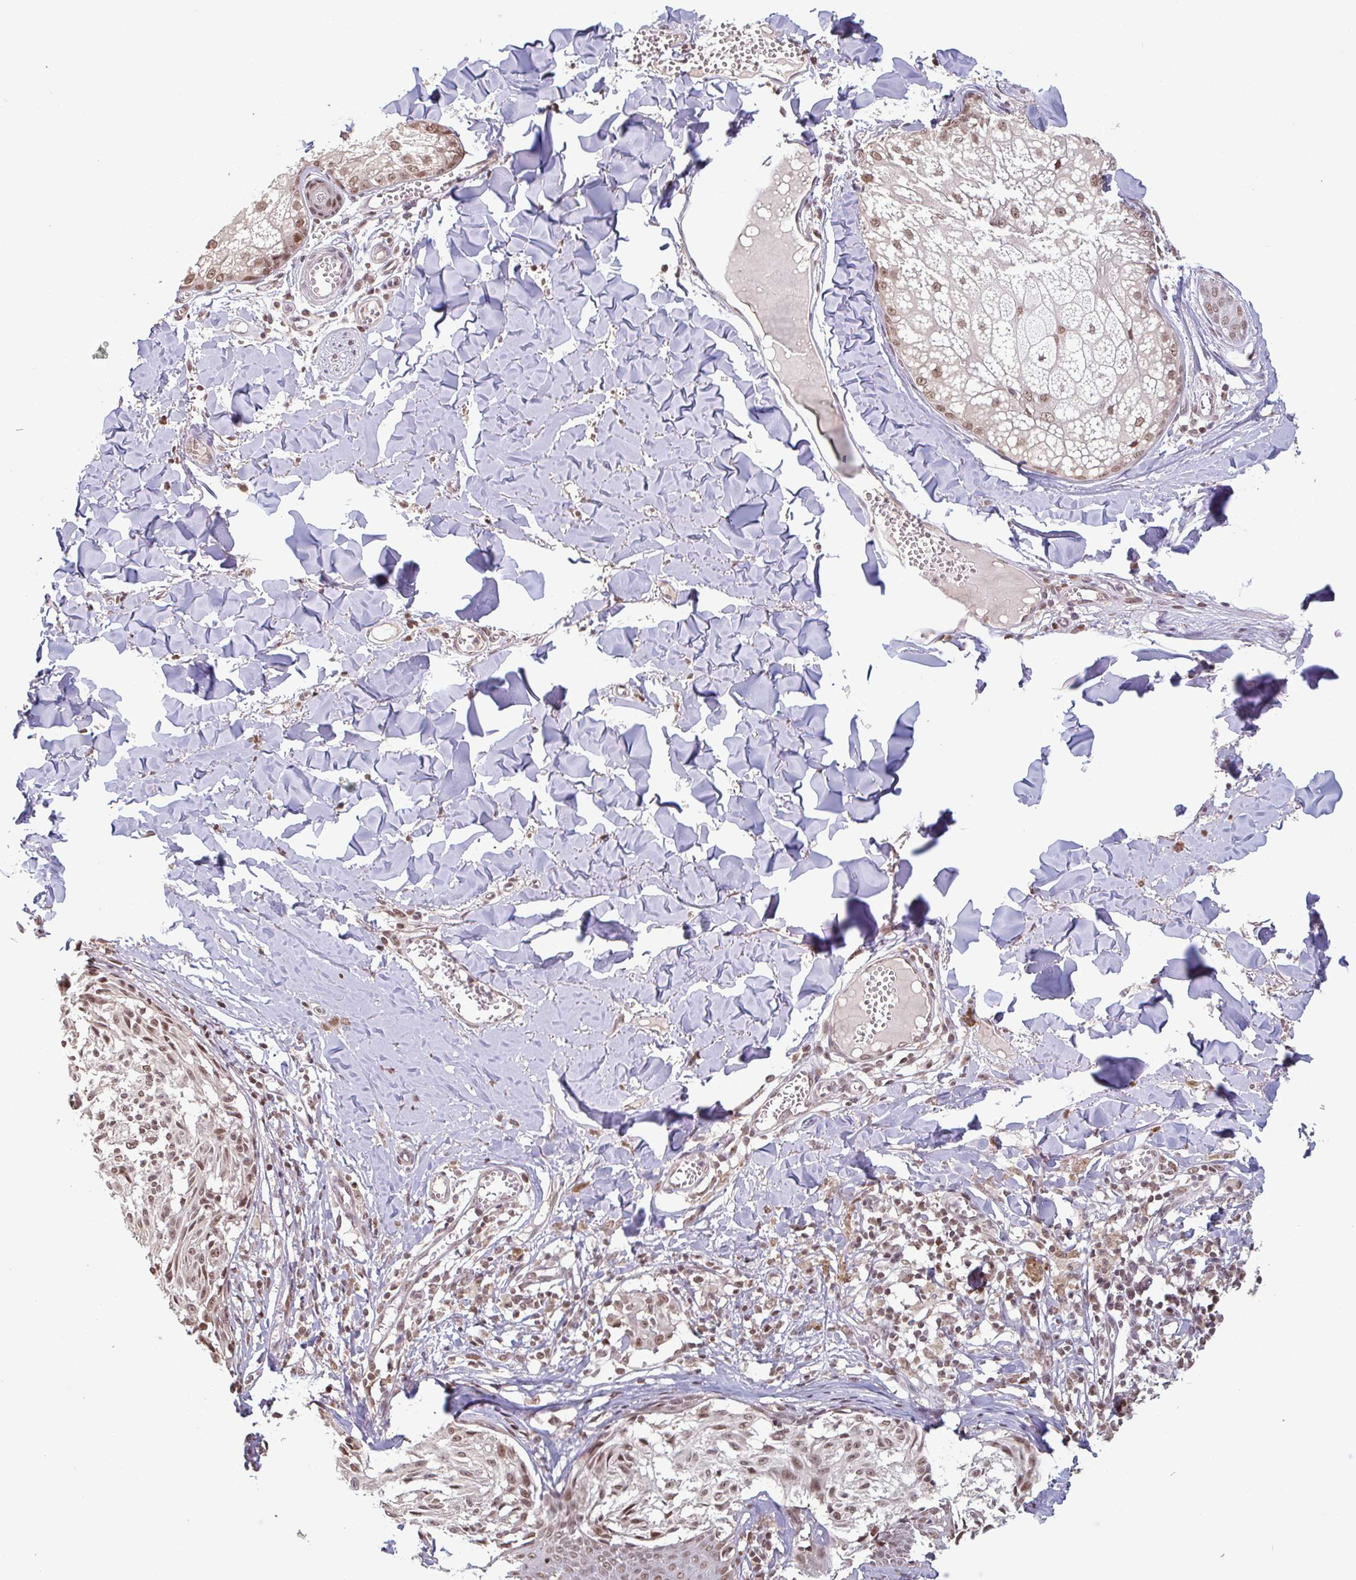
{"staining": {"intensity": "weak", "quantity": ">75%", "location": "nuclear"}, "tissue": "melanoma", "cell_type": "Tumor cells", "image_type": "cancer", "snomed": [{"axis": "morphology", "description": "Malignant melanoma, NOS"}, {"axis": "topography", "description": "Skin"}], "caption": "A histopathology image of human malignant melanoma stained for a protein displays weak nuclear brown staining in tumor cells.", "gene": "DR1", "patient": {"sex": "female", "age": 43}}